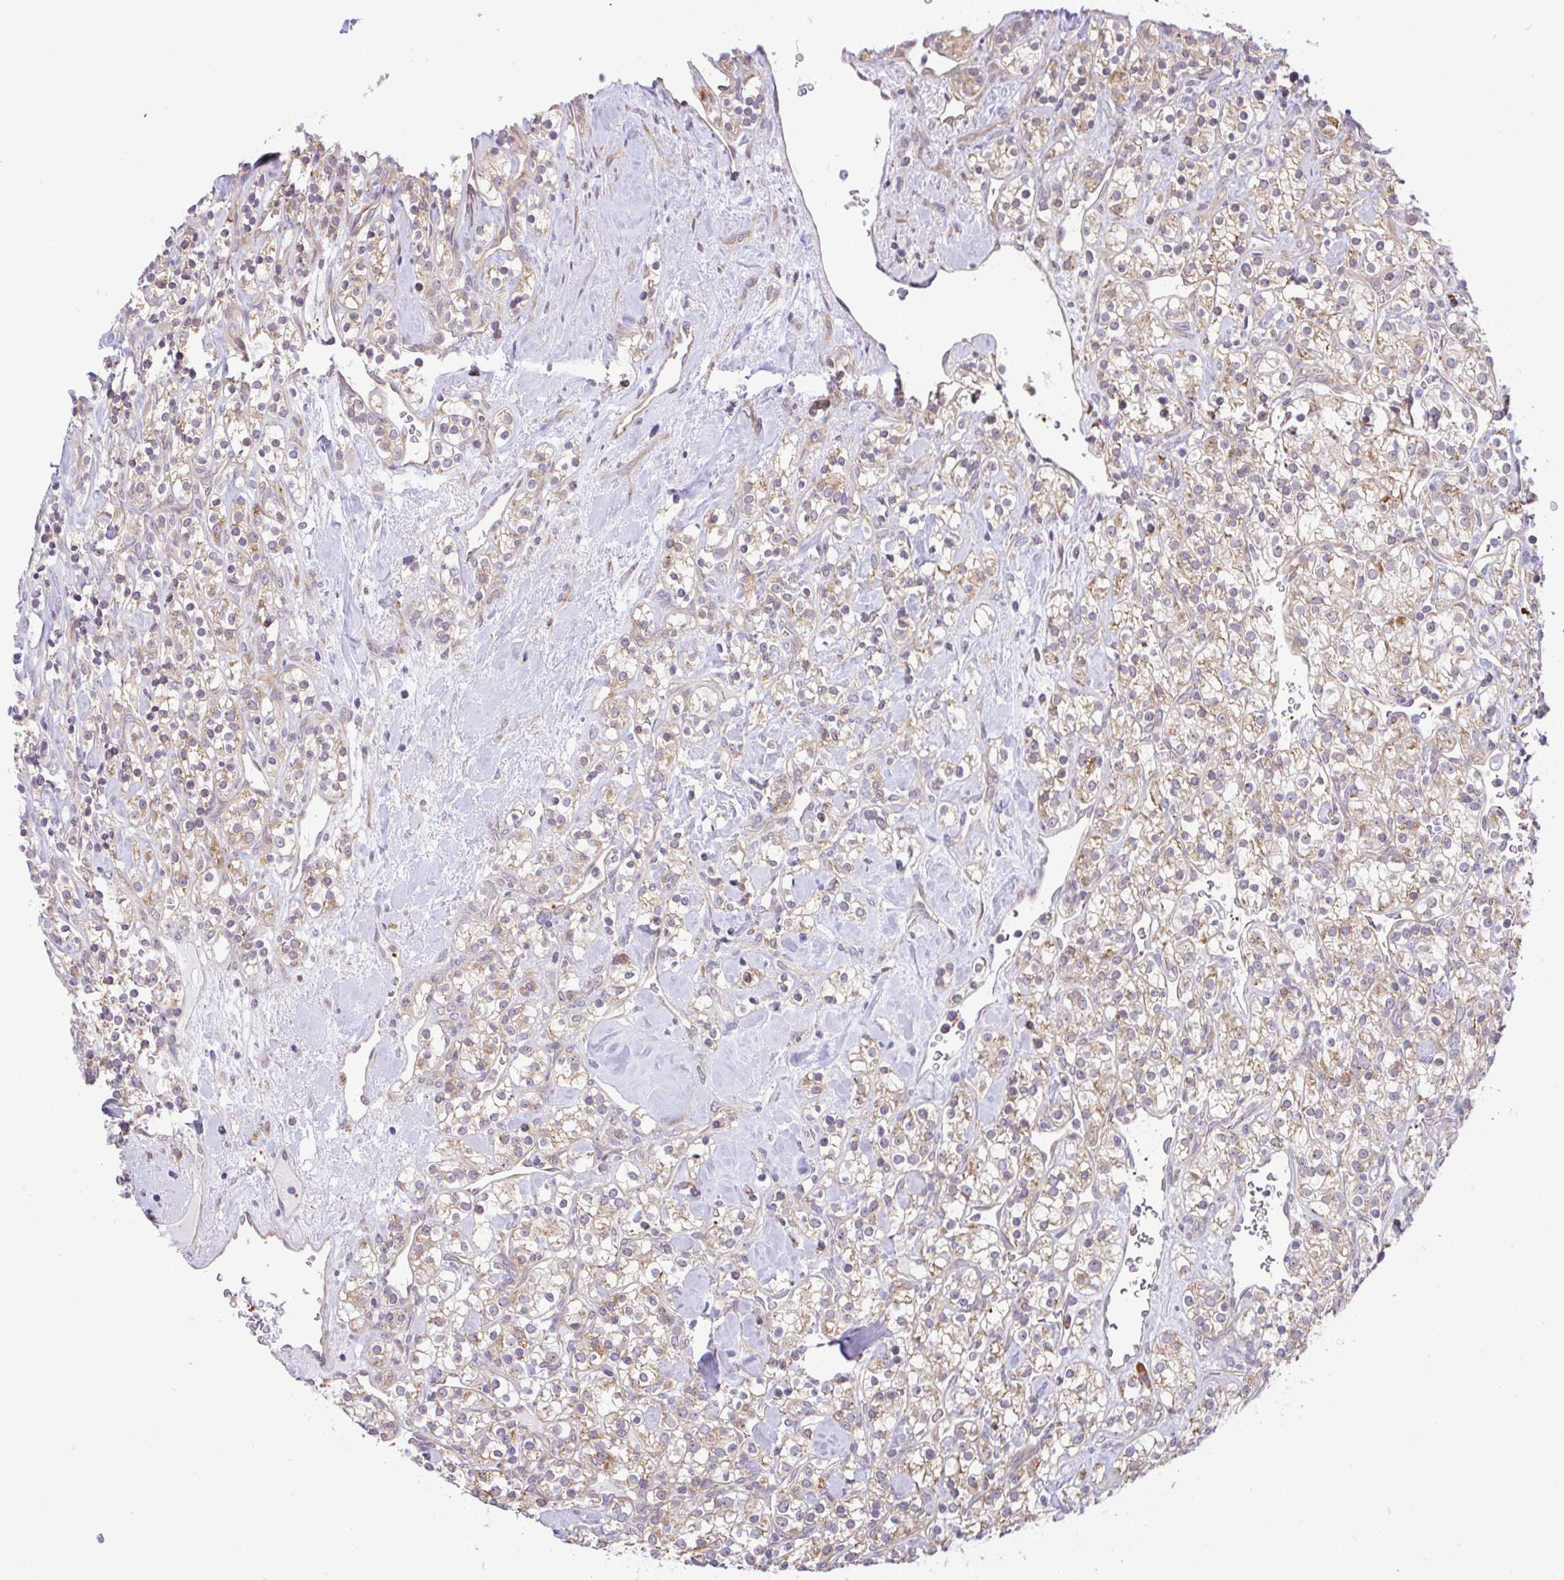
{"staining": {"intensity": "weak", "quantity": "25%-75%", "location": "cytoplasmic/membranous"}, "tissue": "renal cancer", "cell_type": "Tumor cells", "image_type": "cancer", "snomed": [{"axis": "morphology", "description": "Adenocarcinoma, NOS"}, {"axis": "topography", "description": "Kidney"}], "caption": "Approximately 25%-75% of tumor cells in adenocarcinoma (renal) display weak cytoplasmic/membranous protein positivity as visualized by brown immunohistochemical staining.", "gene": "DLEU7", "patient": {"sex": "male", "age": 77}}